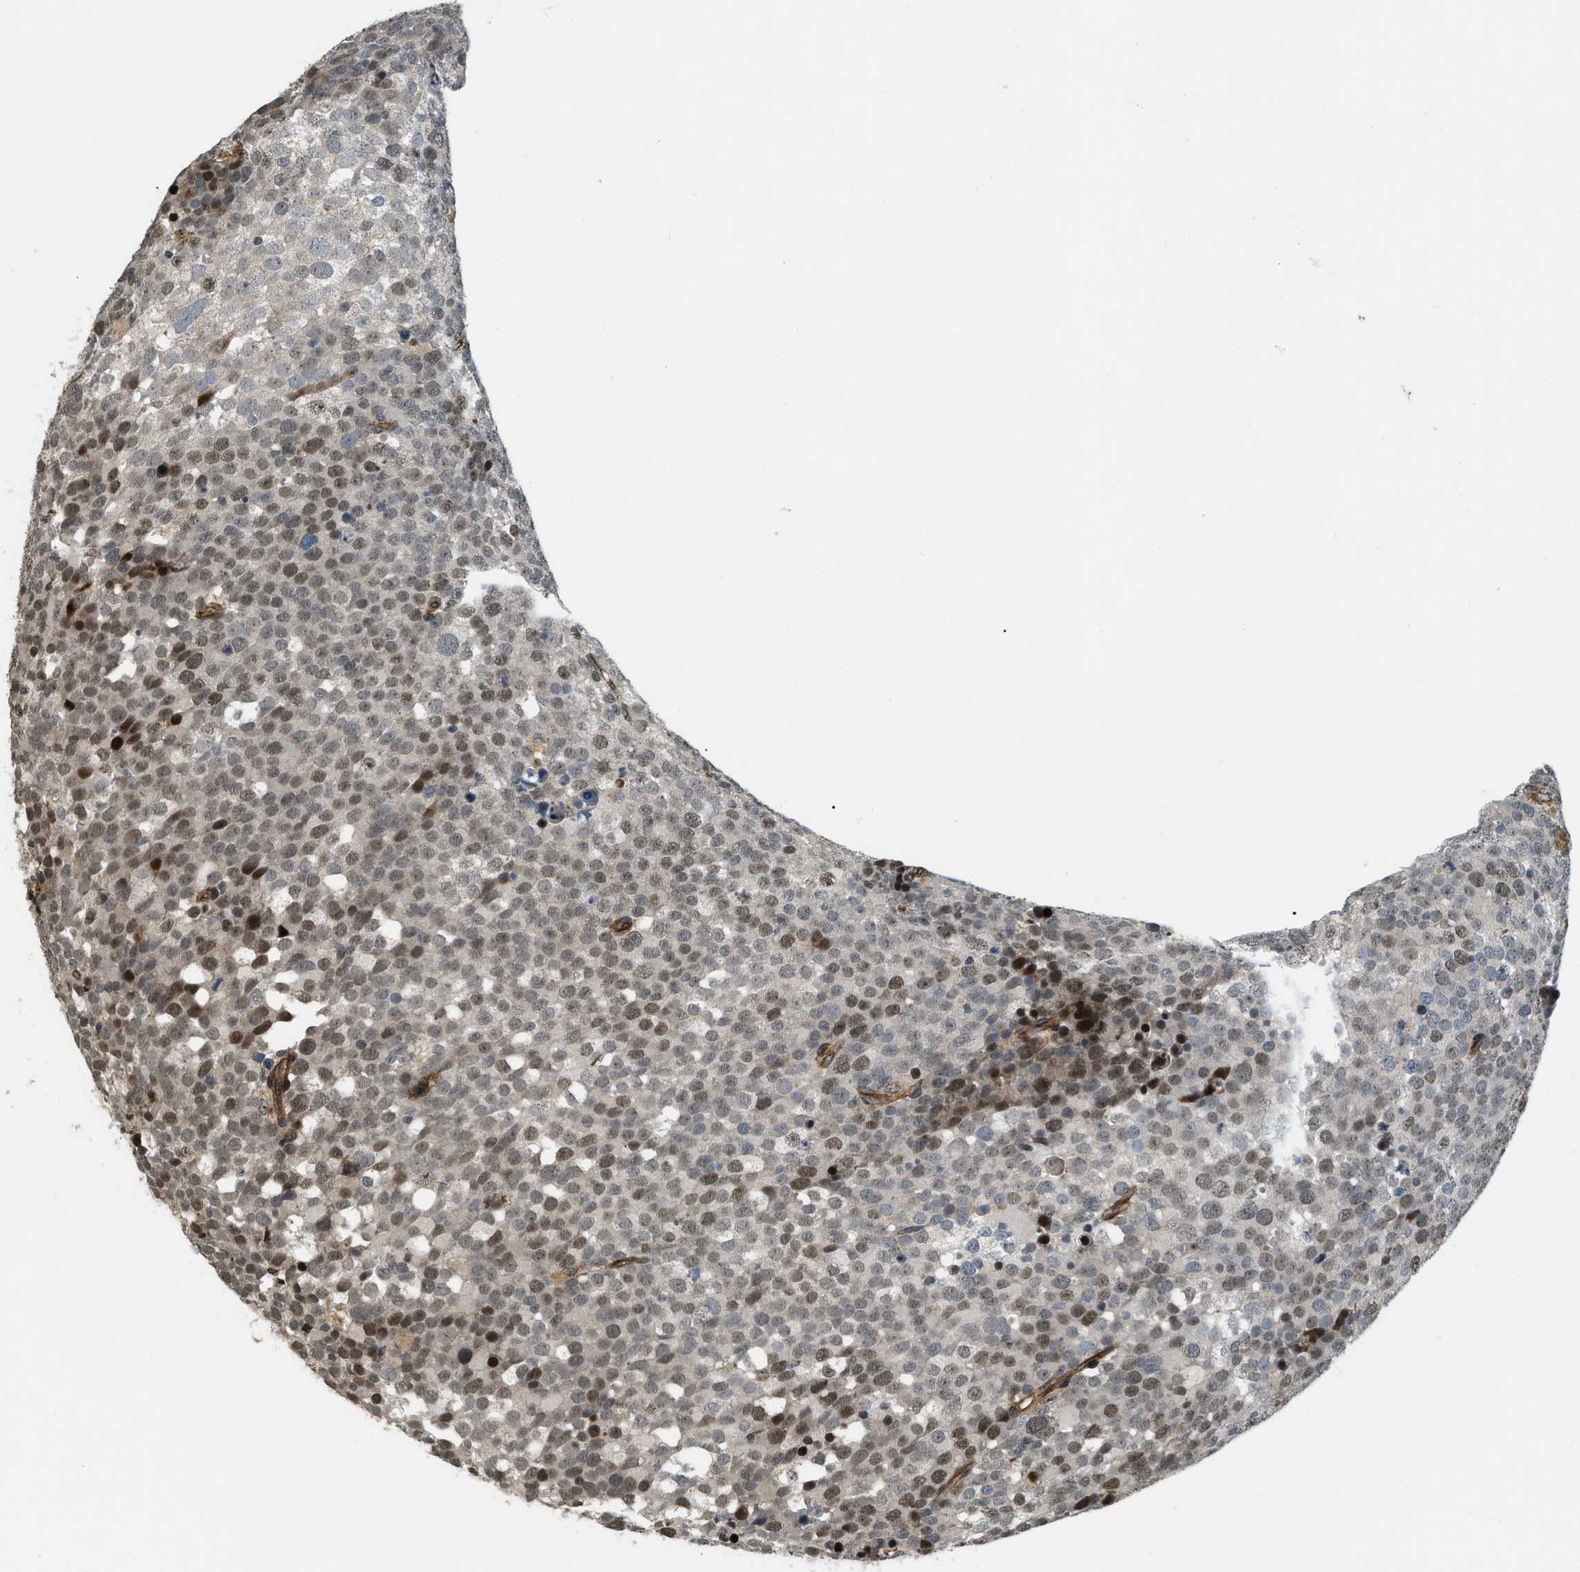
{"staining": {"intensity": "weak", "quantity": "25%-75%", "location": "nuclear"}, "tissue": "testis cancer", "cell_type": "Tumor cells", "image_type": "cancer", "snomed": [{"axis": "morphology", "description": "Seminoma, NOS"}, {"axis": "topography", "description": "Testis"}], "caption": "Human testis cancer (seminoma) stained with a brown dye displays weak nuclear positive expression in approximately 25%-75% of tumor cells.", "gene": "LTA4H", "patient": {"sex": "male", "age": 71}}